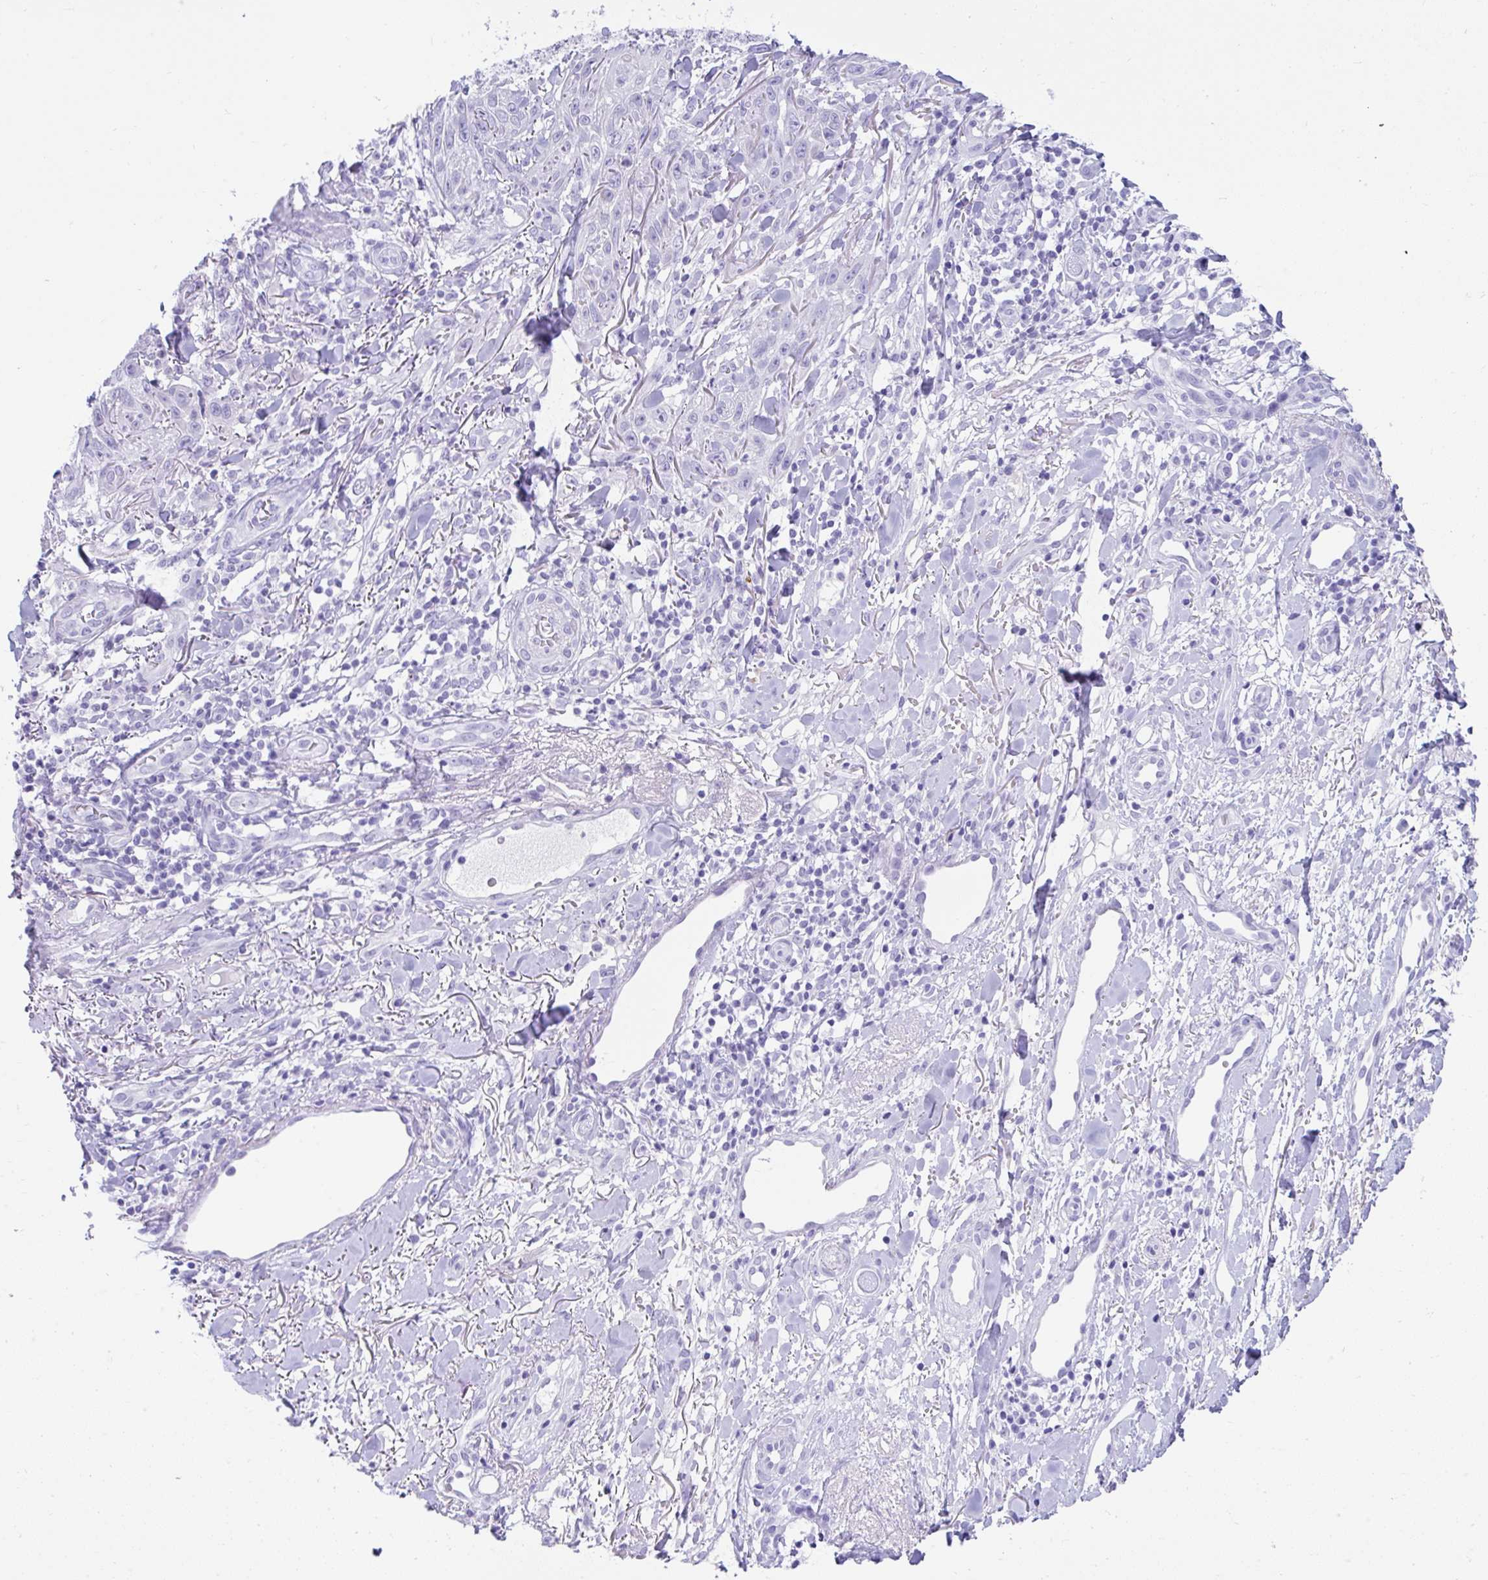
{"staining": {"intensity": "negative", "quantity": "none", "location": "none"}, "tissue": "skin cancer", "cell_type": "Tumor cells", "image_type": "cancer", "snomed": [{"axis": "morphology", "description": "Squamous cell carcinoma, NOS"}, {"axis": "topography", "description": "Skin"}], "caption": "Immunohistochemistry of squamous cell carcinoma (skin) exhibits no staining in tumor cells.", "gene": "PSCA", "patient": {"sex": "male", "age": 86}}